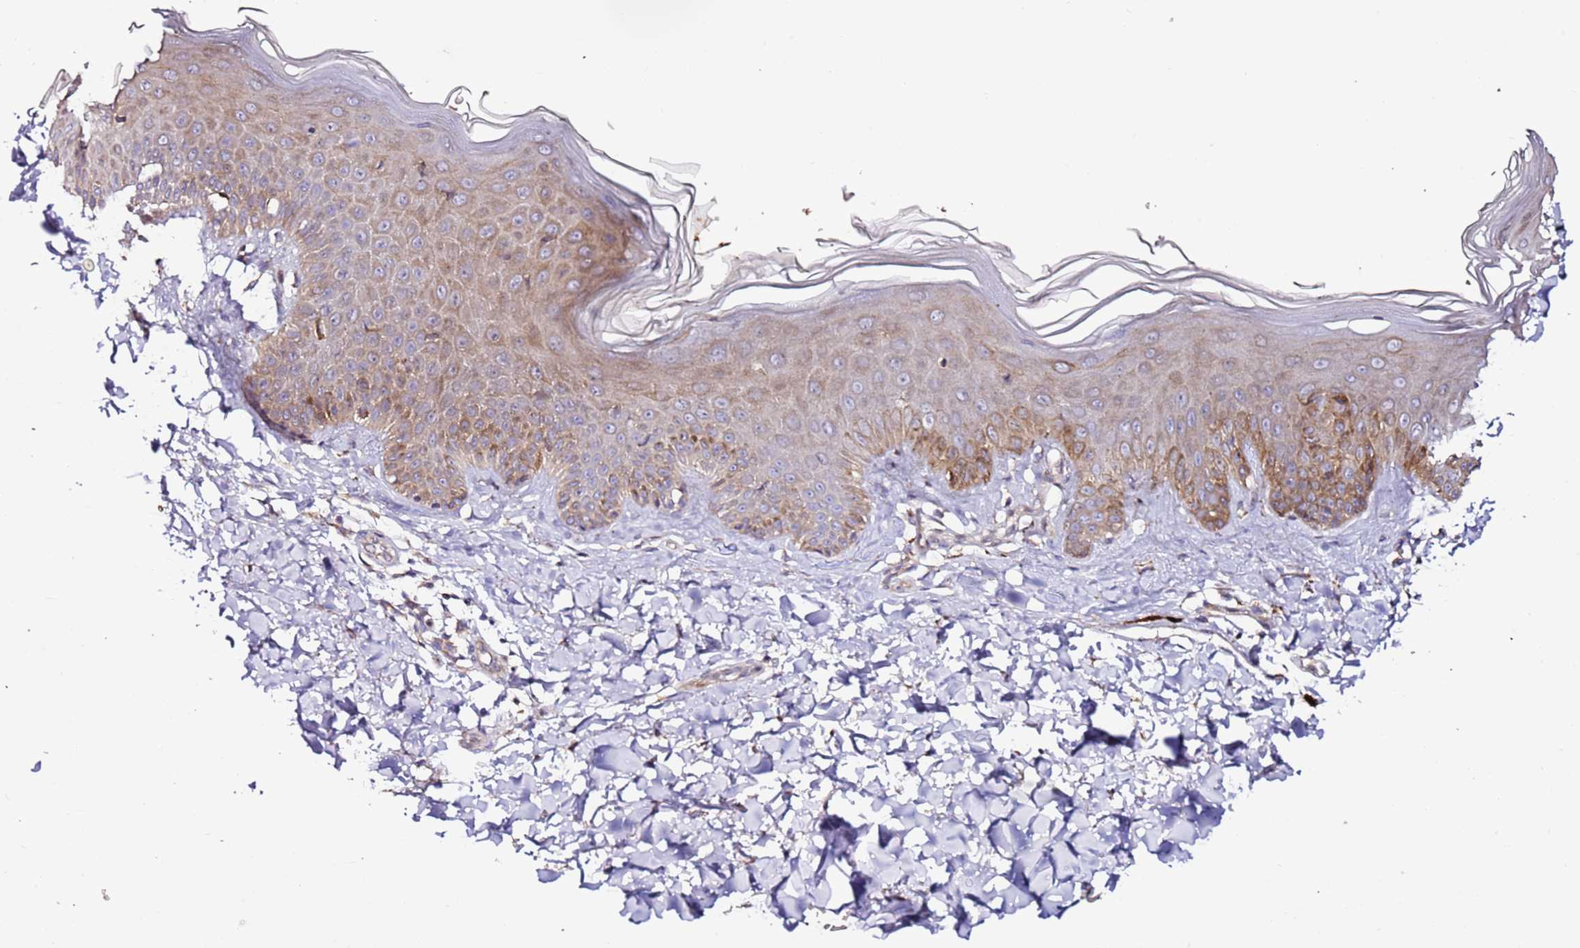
{"staining": {"intensity": "weak", "quantity": "25%-75%", "location": "cytoplasmic/membranous"}, "tissue": "skin", "cell_type": "Fibroblasts", "image_type": "normal", "snomed": [{"axis": "morphology", "description": "Normal tissue, NOS"}, {"axis": "topography", "description": "Skin"}], "caption": "Fibroblasts display low levels of weak cytoplasmic/membranous staining in approximately 25%-75% of cells in benign skin.", "gene": "HSD17B7", "patient": {"sex": "male", "age": 52}}